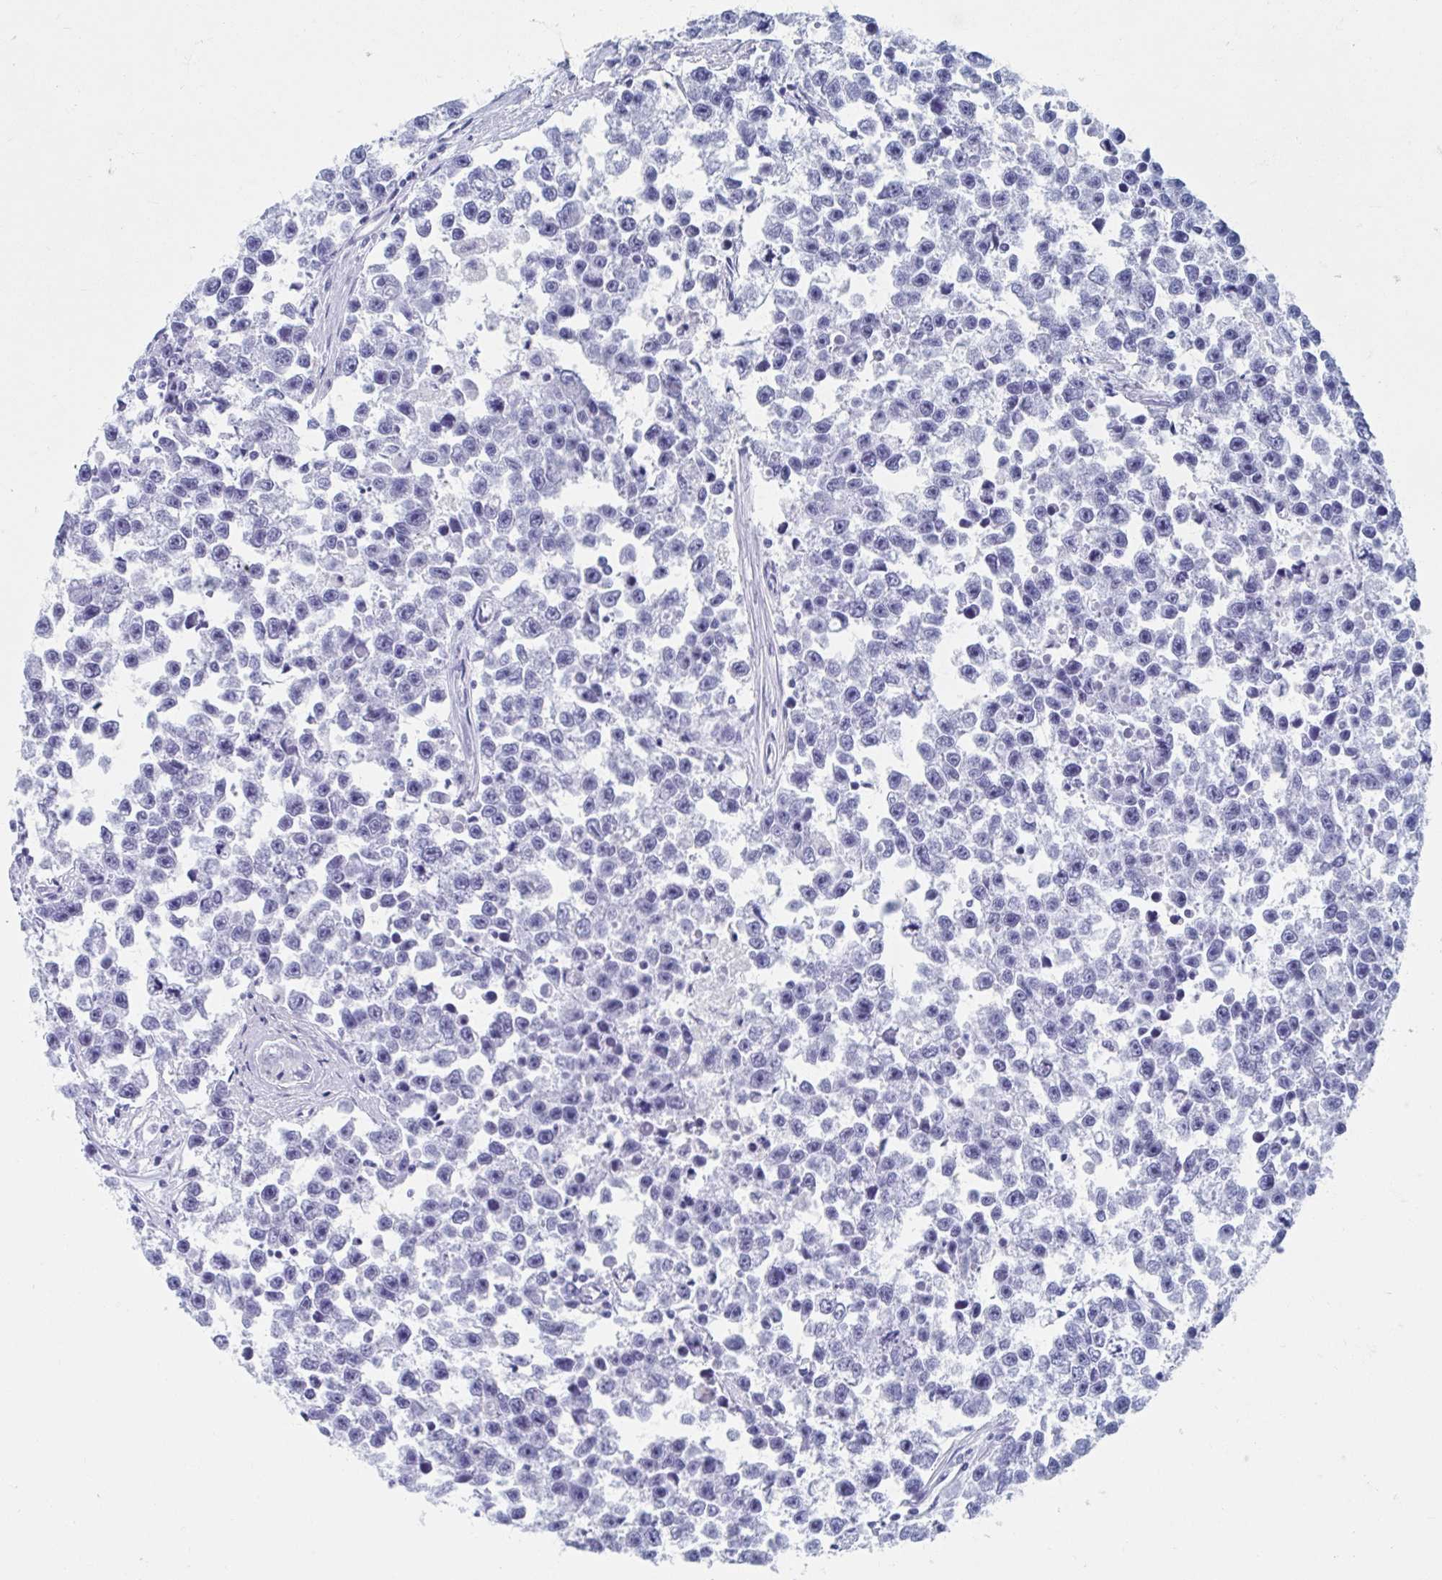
{"staining": {"intensity": "negative", "quantity": "none", "location": "none"}, "tissue": "testis cancer", "cell_type": "Tumor cells", "image_type": "cancer", "snomed": [{"axis": "morphology", "description": "Seminoma, NOS"}, {"axis": "topography", "description": "Testis"}], "caption": "This is an immunohistochemistry (IHC) photomicrograph of human testis seminoma. There is no staining in tumor cells.", "gene": "C10orf53", "patient": {"sex": "male", "age": 26}}